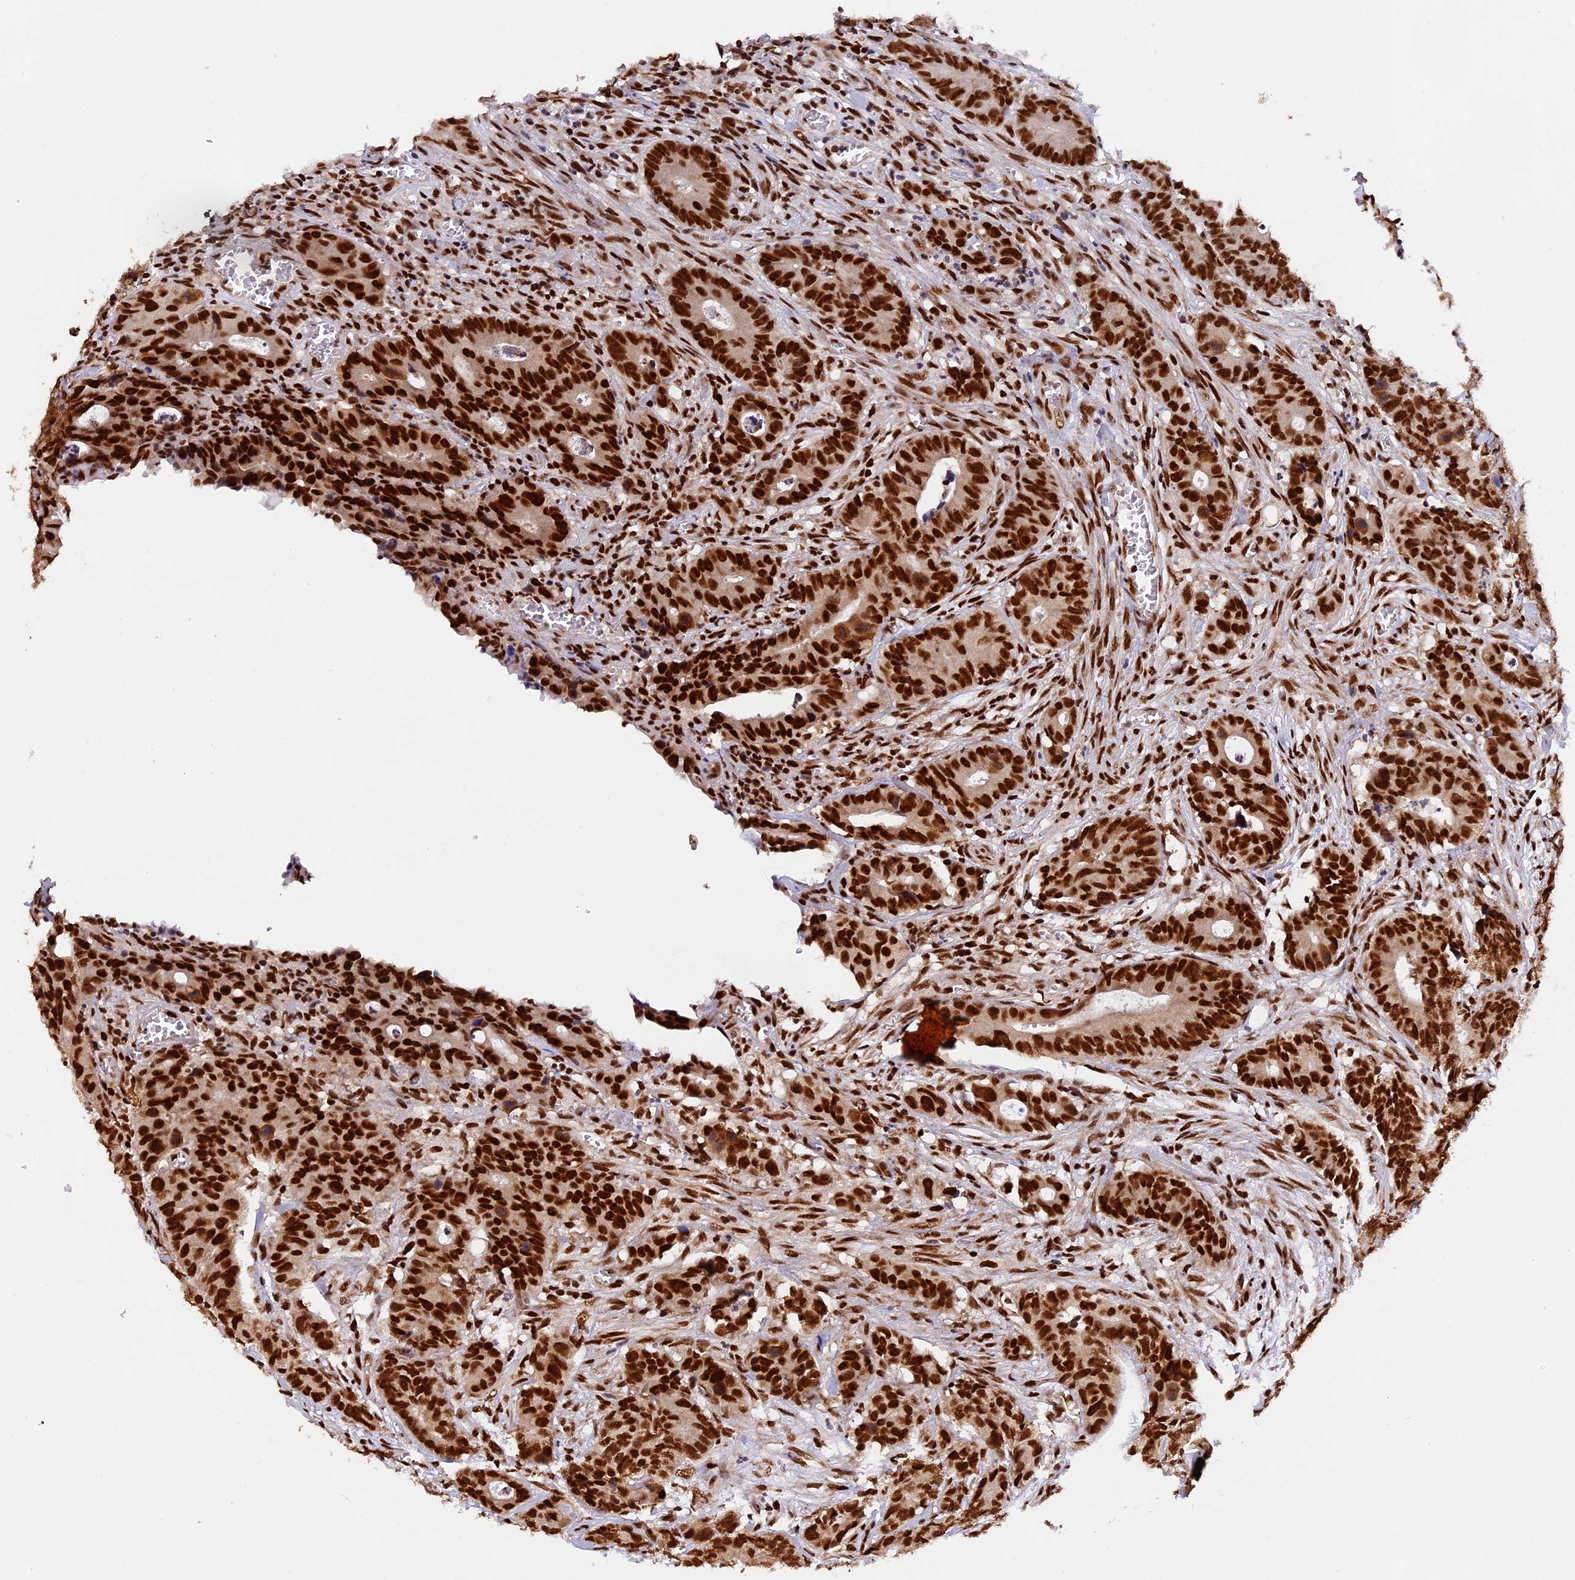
{"staining": {"intensity": "strong", "quantity": ">75%", "location": "nuclear"}, "tissue": "colorectal cancer", "cell_type": "Tumor cells", "image_type": "cancer", "snomed": [{"axis": "morphology", "description": "Adenocarcinoma, NOS"}, {"axis": "topography", "description": "Colon"}], "caption": "The immunohistochemical stain shows strong nuclear positivity in tumor cells of colorectal adenocarcinoma tissue. (DAB (3,3'-diaminobenzidine) IHC with brightfield microscopy, high magnification).", "gene": "RAMAC", "patient": {"sex": "female", "age": 57}}